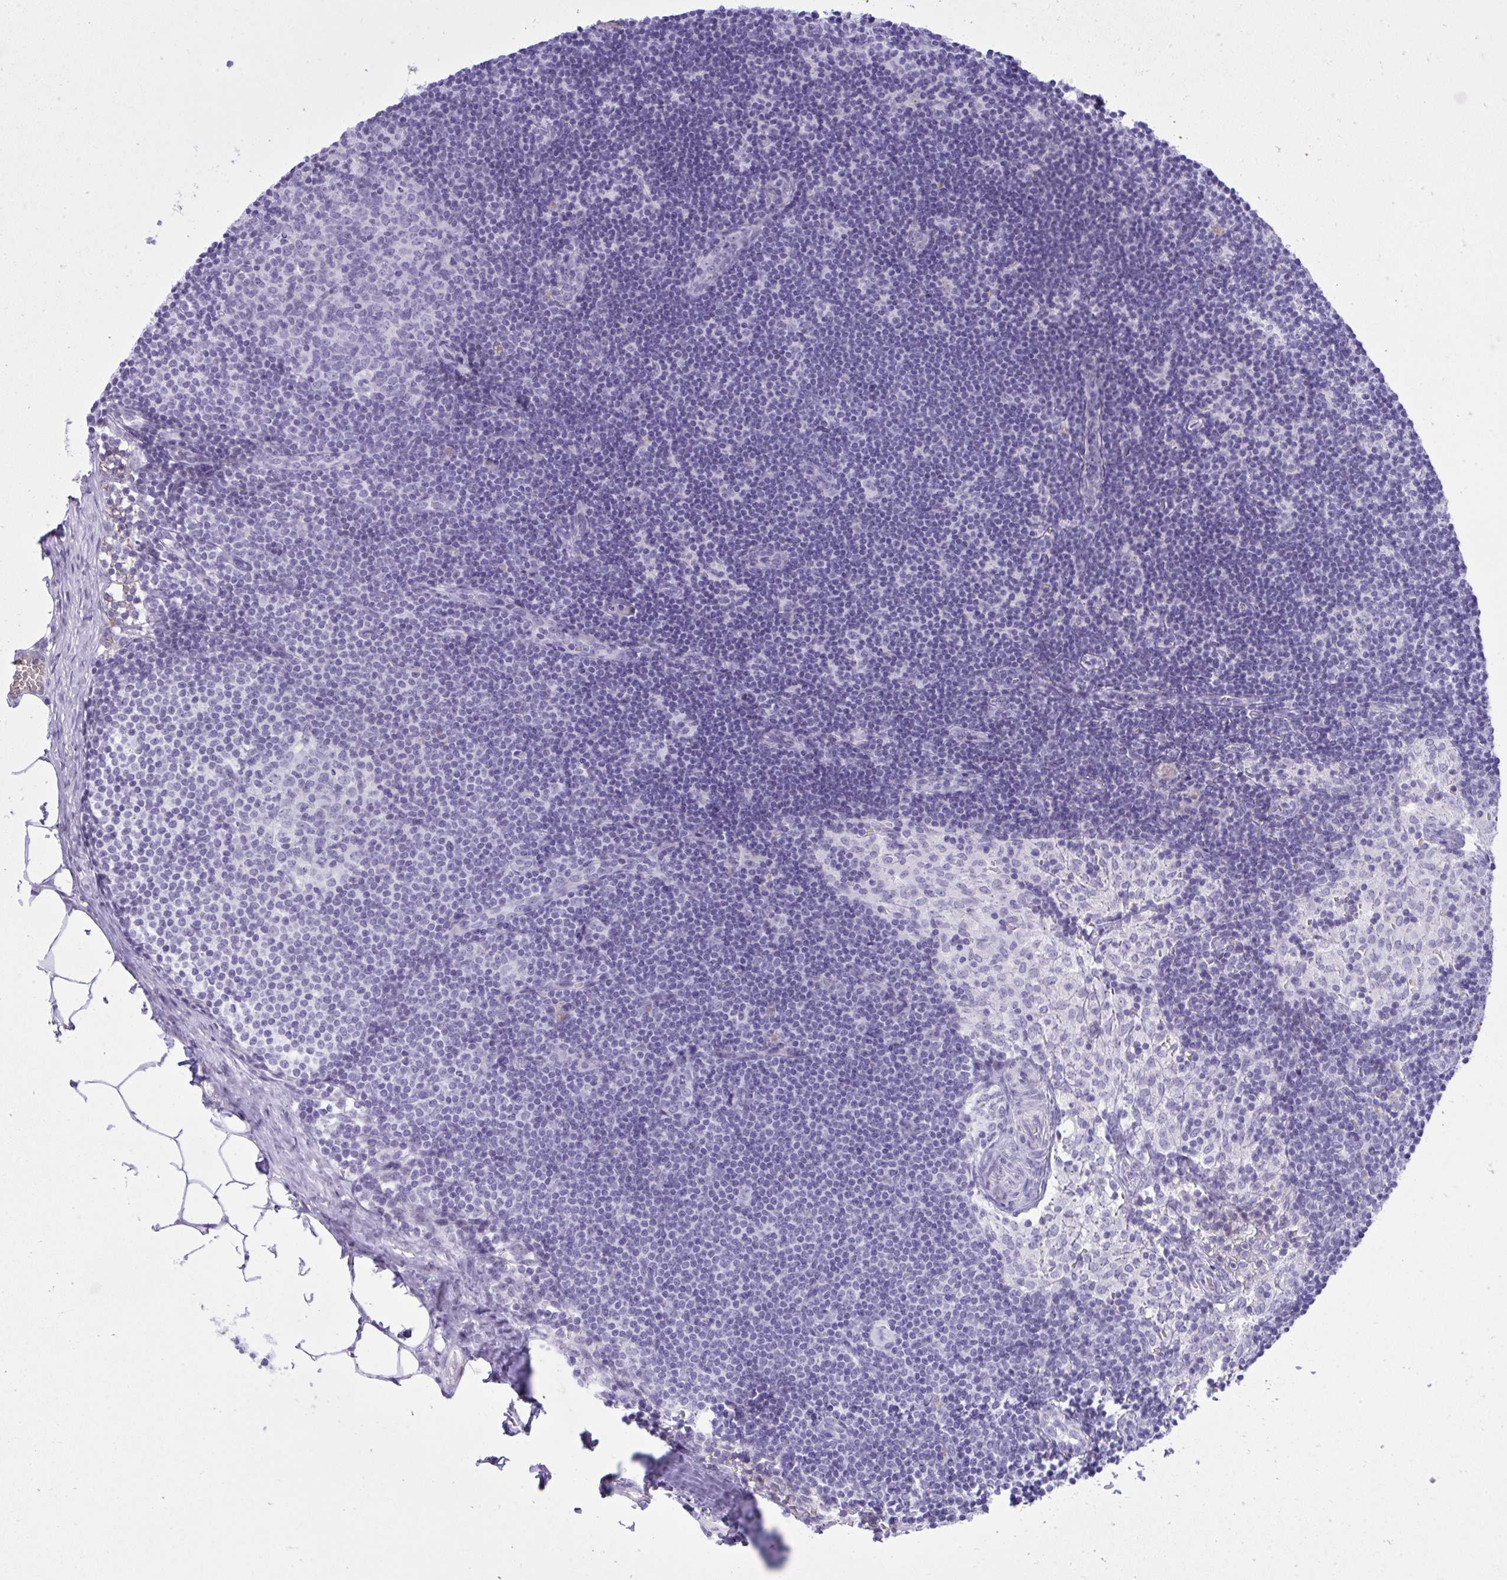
{"staining": {"intensity": "moderate", "quantity": "<25%", "location": "cytoplasmic/membranous"}, "tissue": "lymph node", "cell_type": "Germinal center cells", "image_type": "normal", "snomed": [{"axis": "morphology", "description": "Normal tissue, NOS"}, {"axis": "topography", "description": "Lymph node"}], "caption": "Germinal center cells show low levels of moderate cytoplasmic/membranous positivity in about <25% of cells in normal lymph node.", "gene": "PITPNM3", "patient": {"sex": "female", "age": 31}}